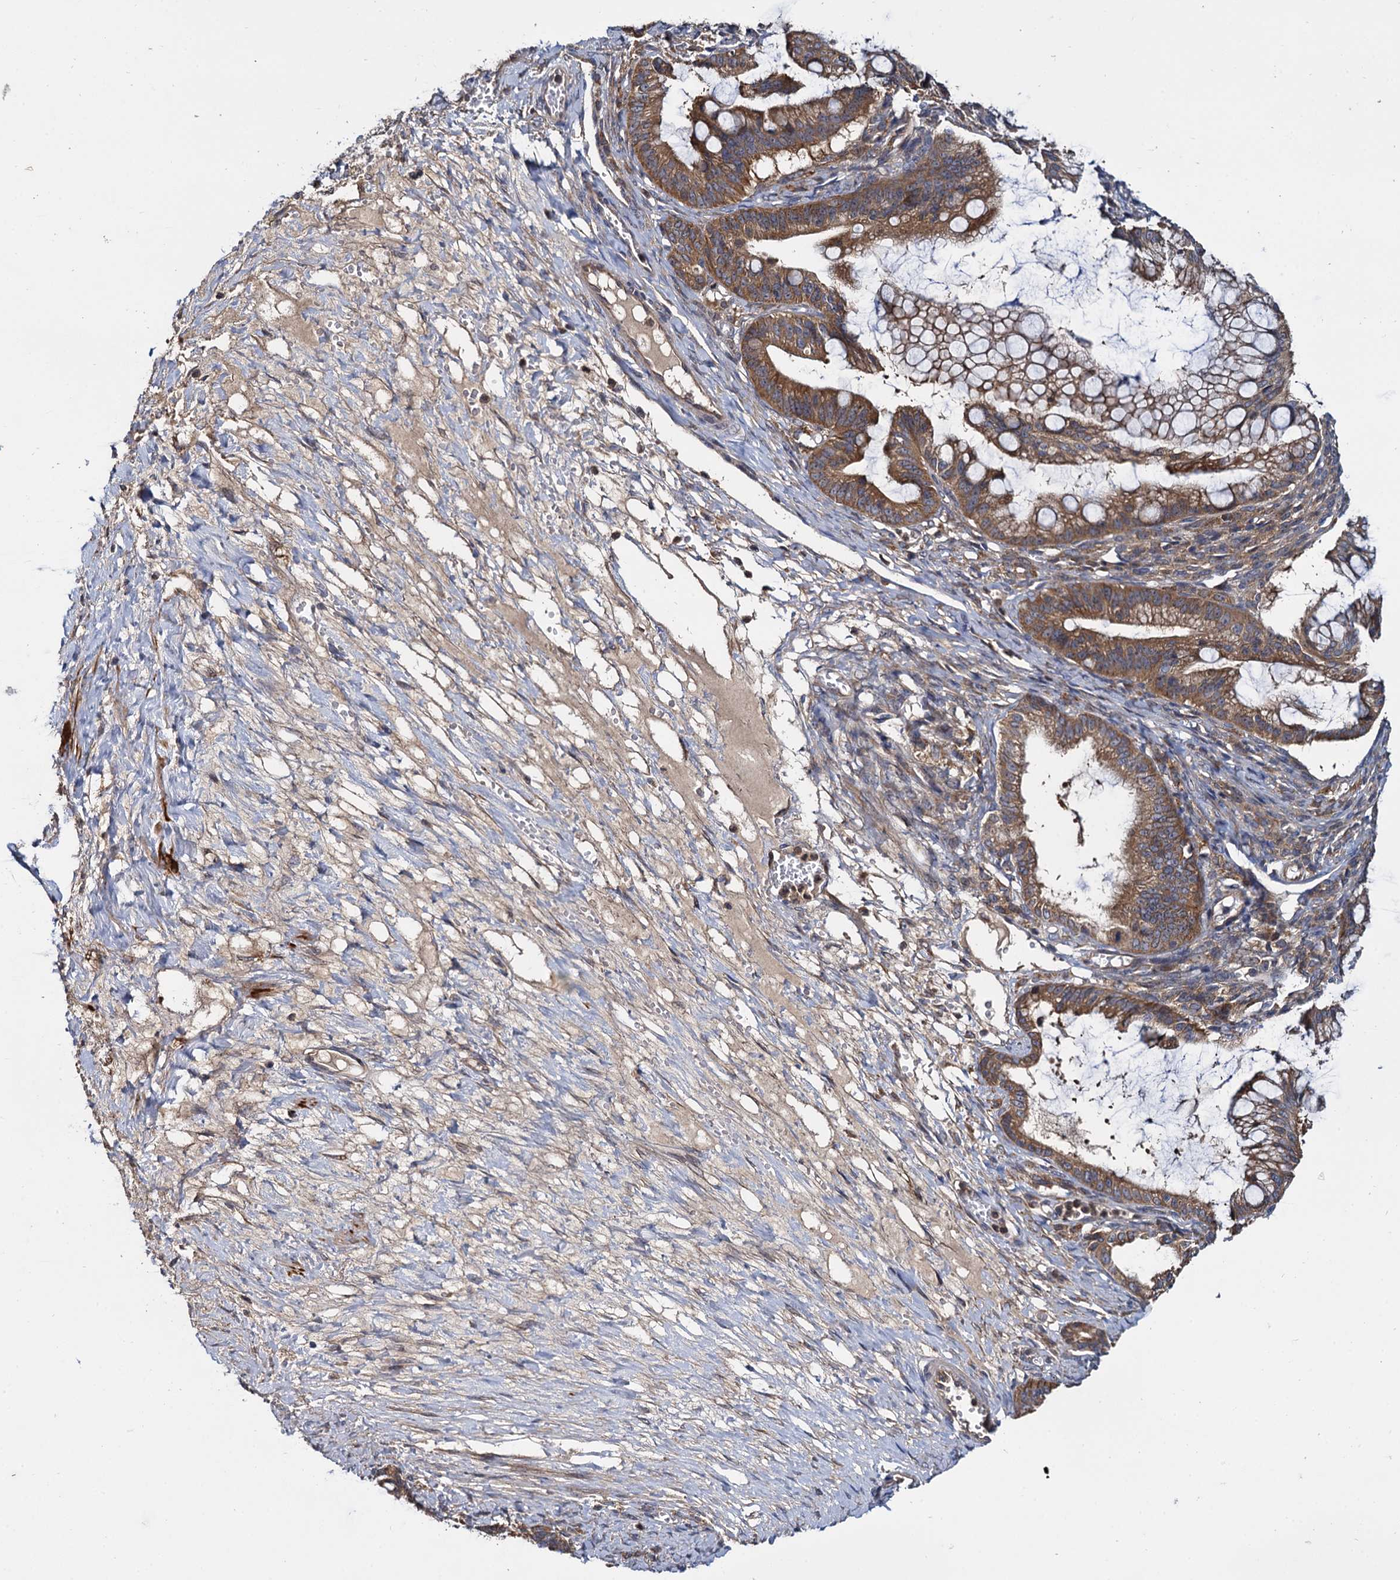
{"staining": {"intensity": "moderate", "quantity": ">75%", "location": "cytoplasmic/membranous"}, "tissue": "ovarian cancer", "cell_type": "Tumor cells", "image_type": "cancer", "snomed": [{"axis": "morphology", "description": "Cystadenocarcinoma, mucinous, NOS"}, {"axis": "topography", "description": "Ovary"}], "caption": "Human ovarian mucinous cystadenocarcinoma stained for a protein (brown) reveals moderate cytoplasmic/membranous positive expression in about >75% of tumor cells.", "gene": "CEP192", "patient": {"sex": "female", "age": 73}}